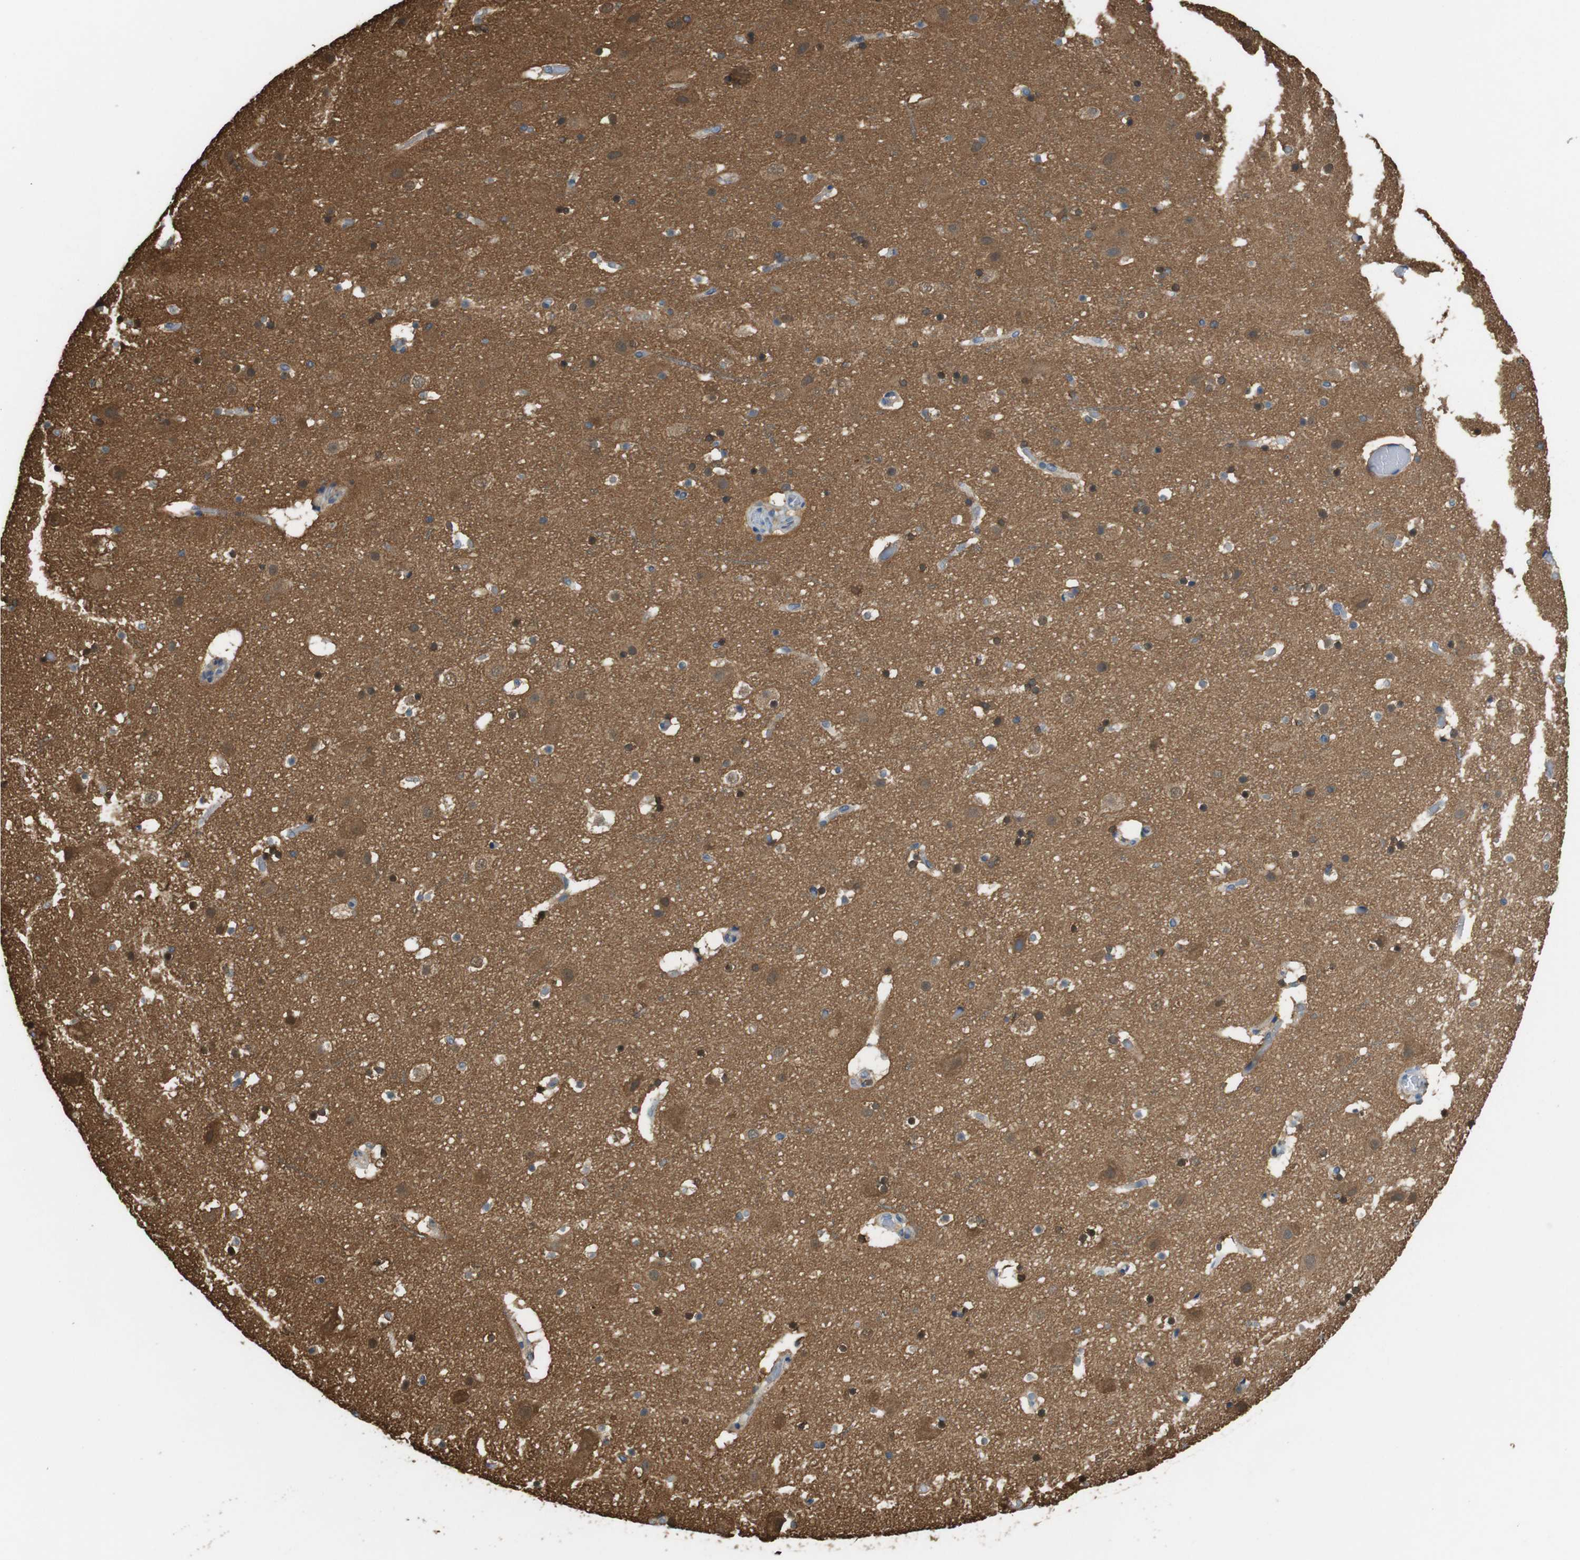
{"staining": {"intensity": "negative", "quantity": "none", "location": "none"}, "tissue": "cerebral cortex", "cell_type": "Endothelial cells", "image_type": "normal", "snomed": [{"axis": "morphology", "description": "Normal tissue, NOS"}, {"axis": "topography", "description": "Cerebral cortex"}], "caption": "A histopathology image of human cerebral cortex is negative for staining in endothelial cells. (Stains: DAB immunohistochemistry with hematoxylin counter stain, Microscopy: brightfield microscopy at high magnification).", "gene": "PCDH10", "patient": {"sex": "male", "age": 45}}